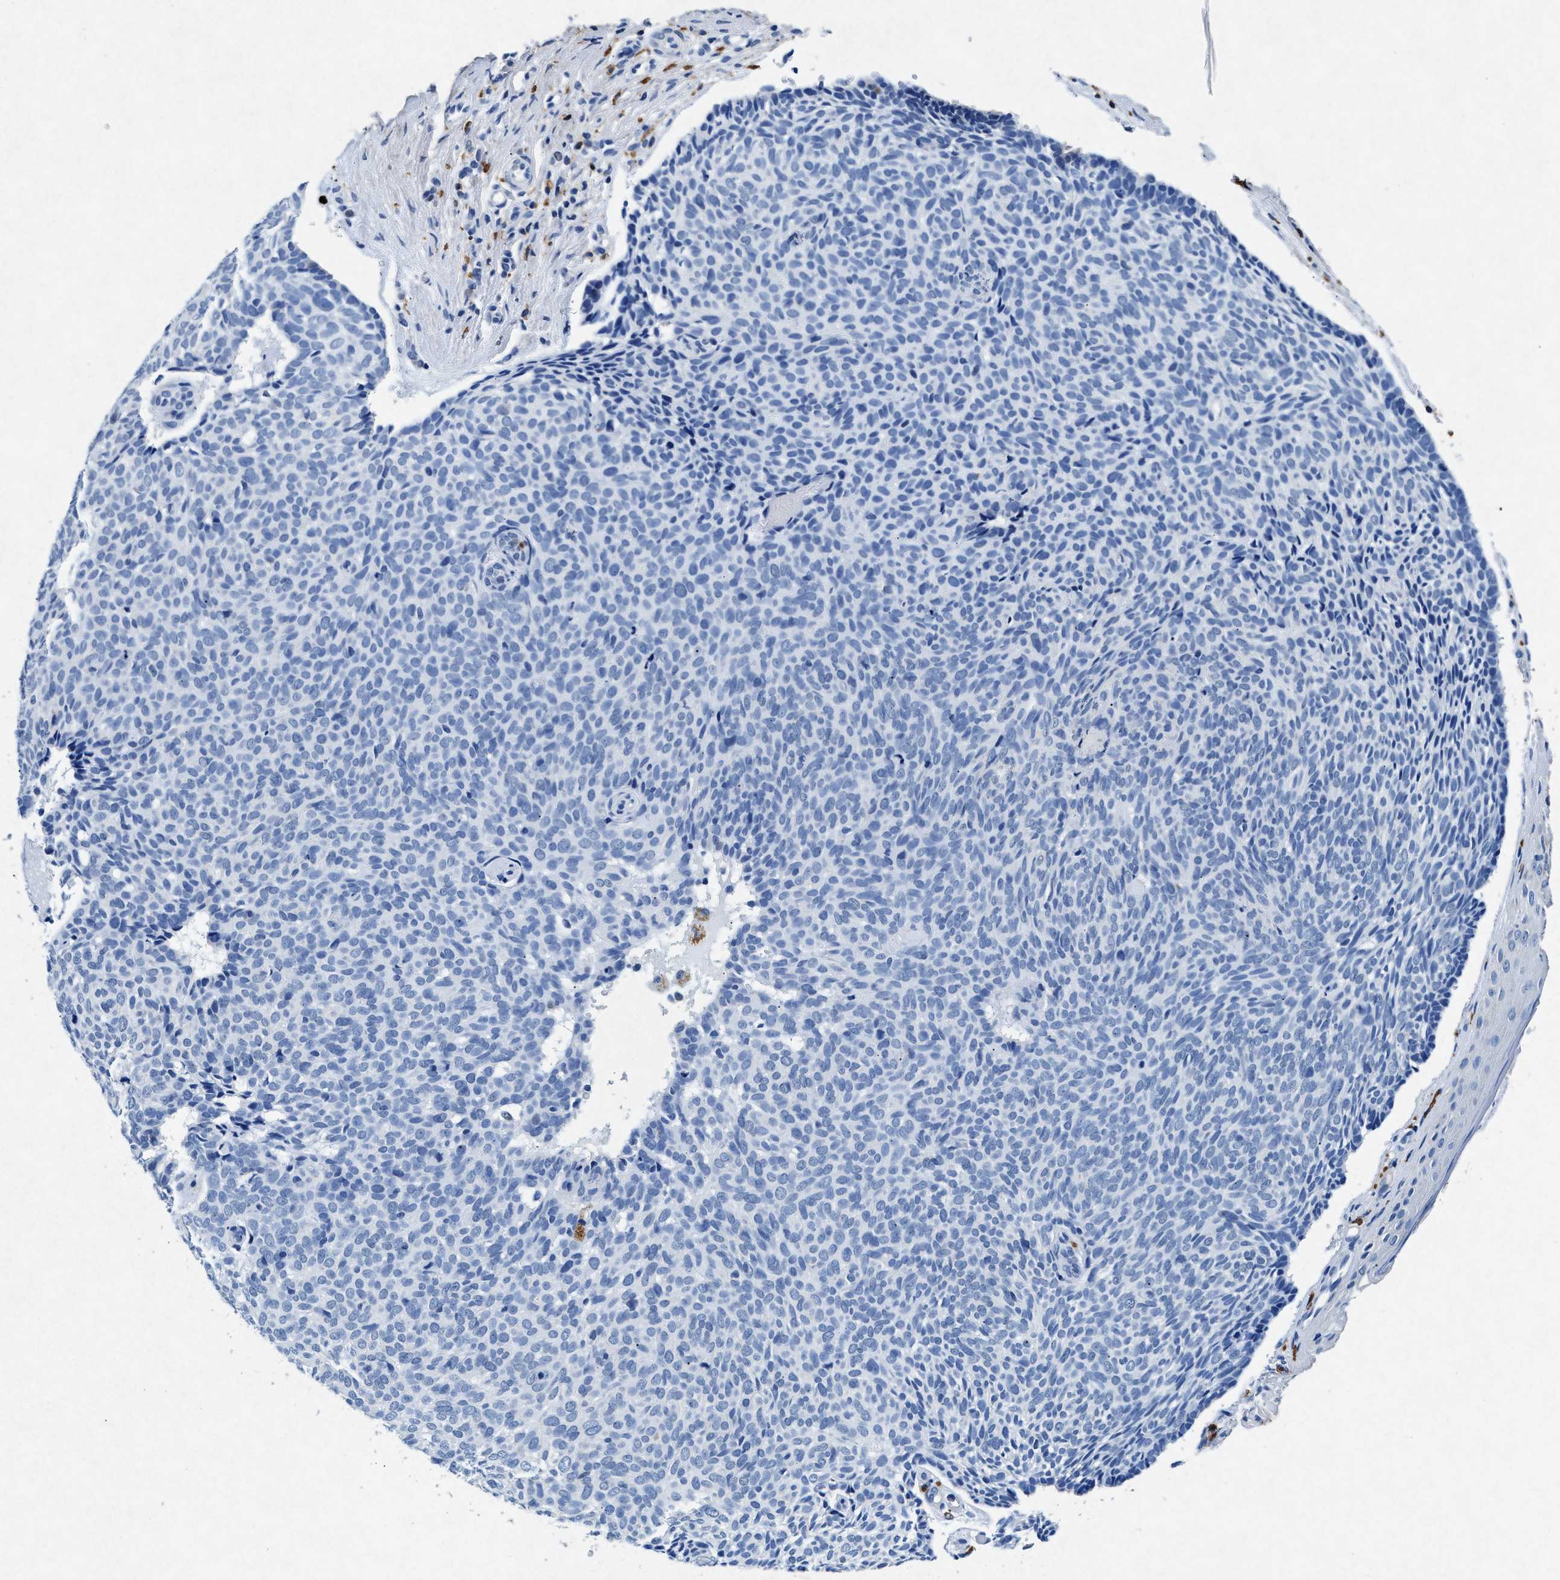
{"staining": {"intensity": "negative", "quantity": "none", "location": "none"}, "tissue": "skin cancer", "cell_type": "Tumor cells", "image_type": "cancer", "snomed": [{"axis": "morphology", "description": "Basal cell carcinoma"}, {"axis": "topography", "description": "Skin"}], "caption": "DAB (3,3'-diaminobenzidine) immunohistochemical staining of human skin cancer reveals no significant positivity in tumor cells.", "gene": "MAP6", "patient": {"sex": "male", "age": 61}}